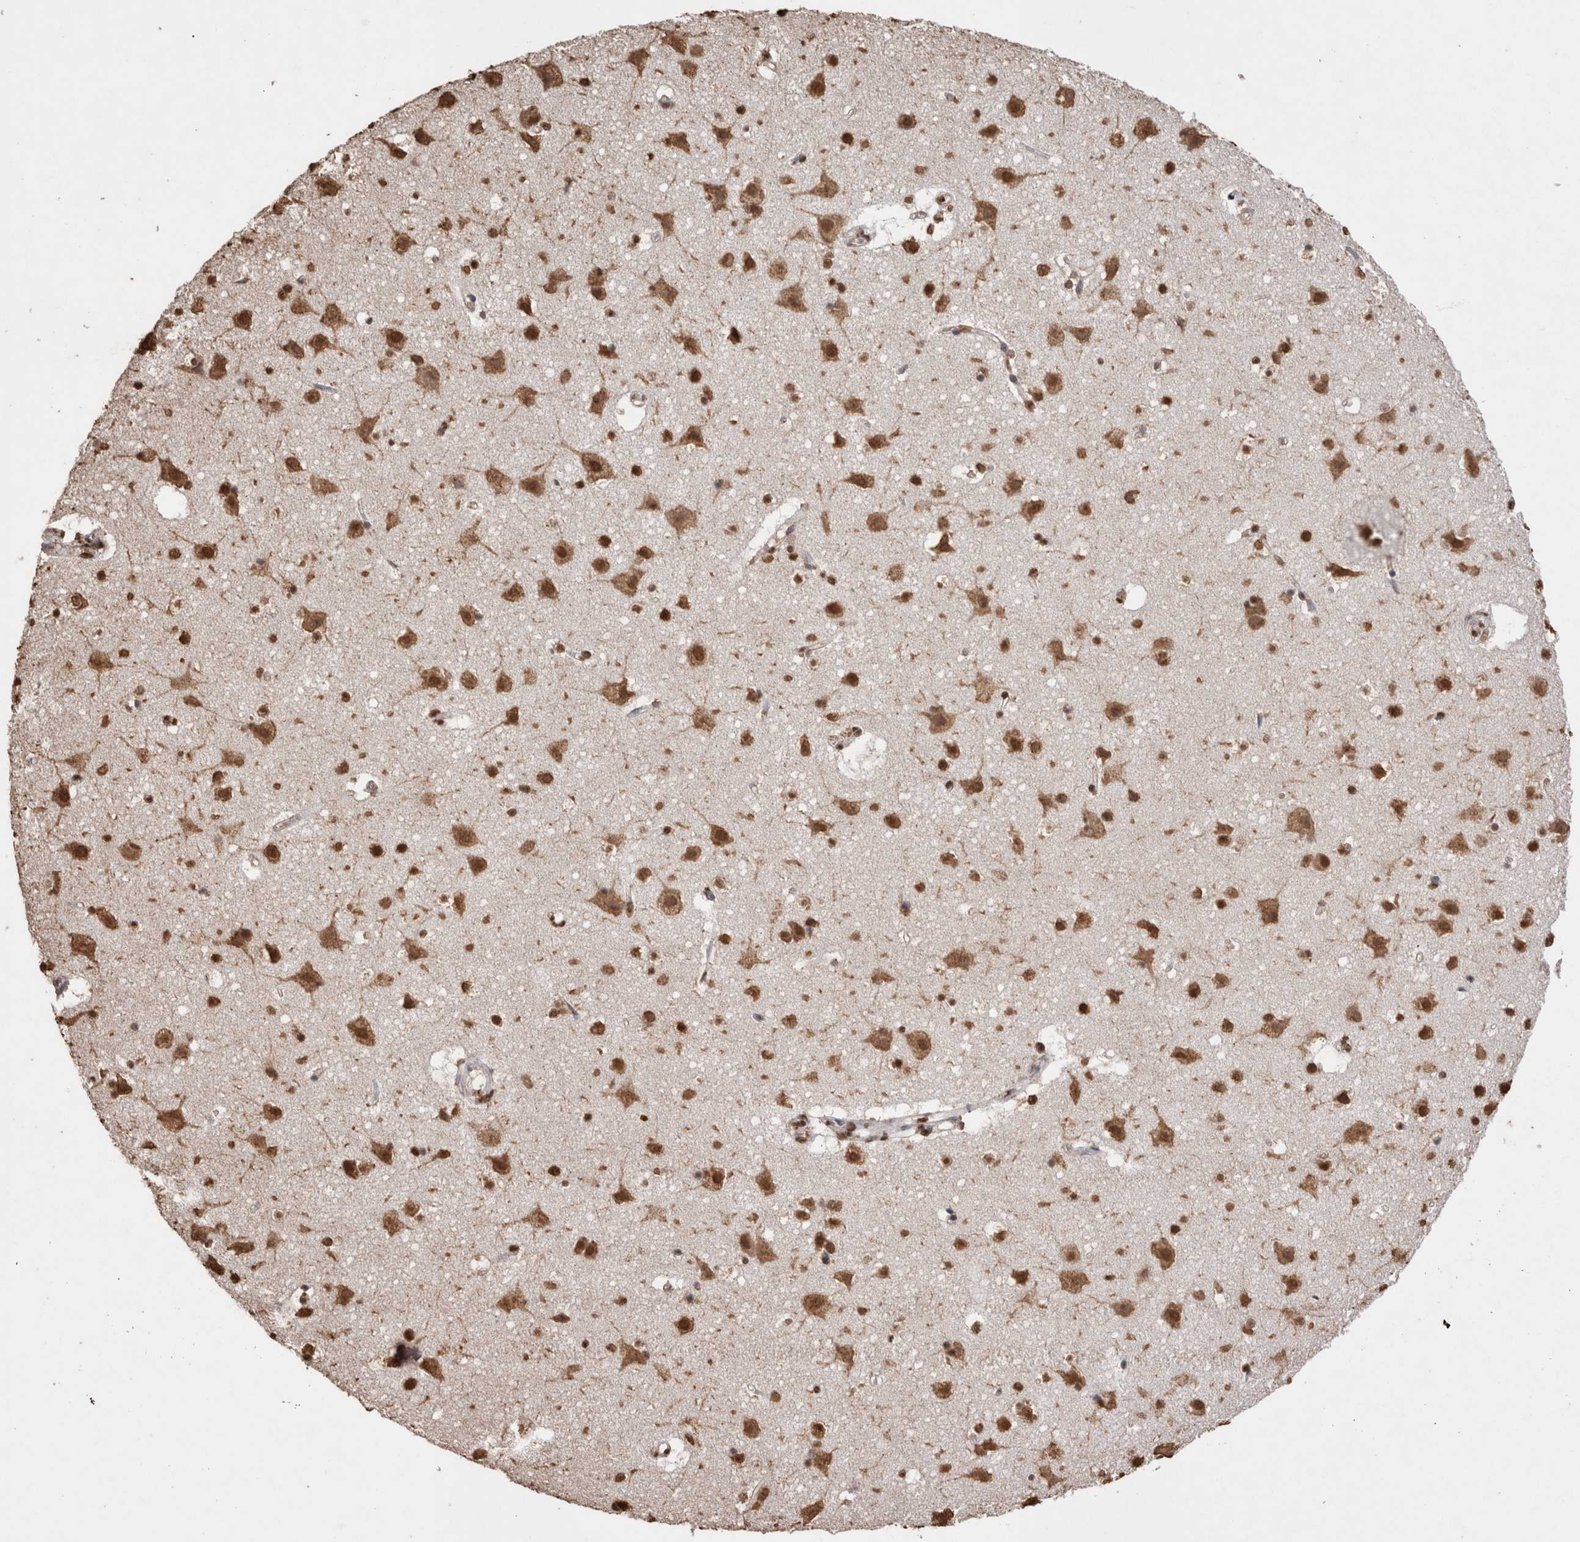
{"staining": {"intensity": "moderate", "quantity": ">75%", "location": "nuclear"}, "tissue": "cerebral cortex", "cell_type": "Endothelial cells", "image_type": "normal", "snomed": [{"axis": "morphology", "description": "Normal tissue, NOS"}, {"axis": "topography", "description": "Cerebral cortex"}], "caption": "A brown stain labels moderate nuclear expression of a protein in endothelial cells of normal human cerebral cortex. (brown staining indicates protein expression, while blue staining denotes nuclei).", "gene": "NTHL1", "patient": {"sex": "male", "age": 54}}